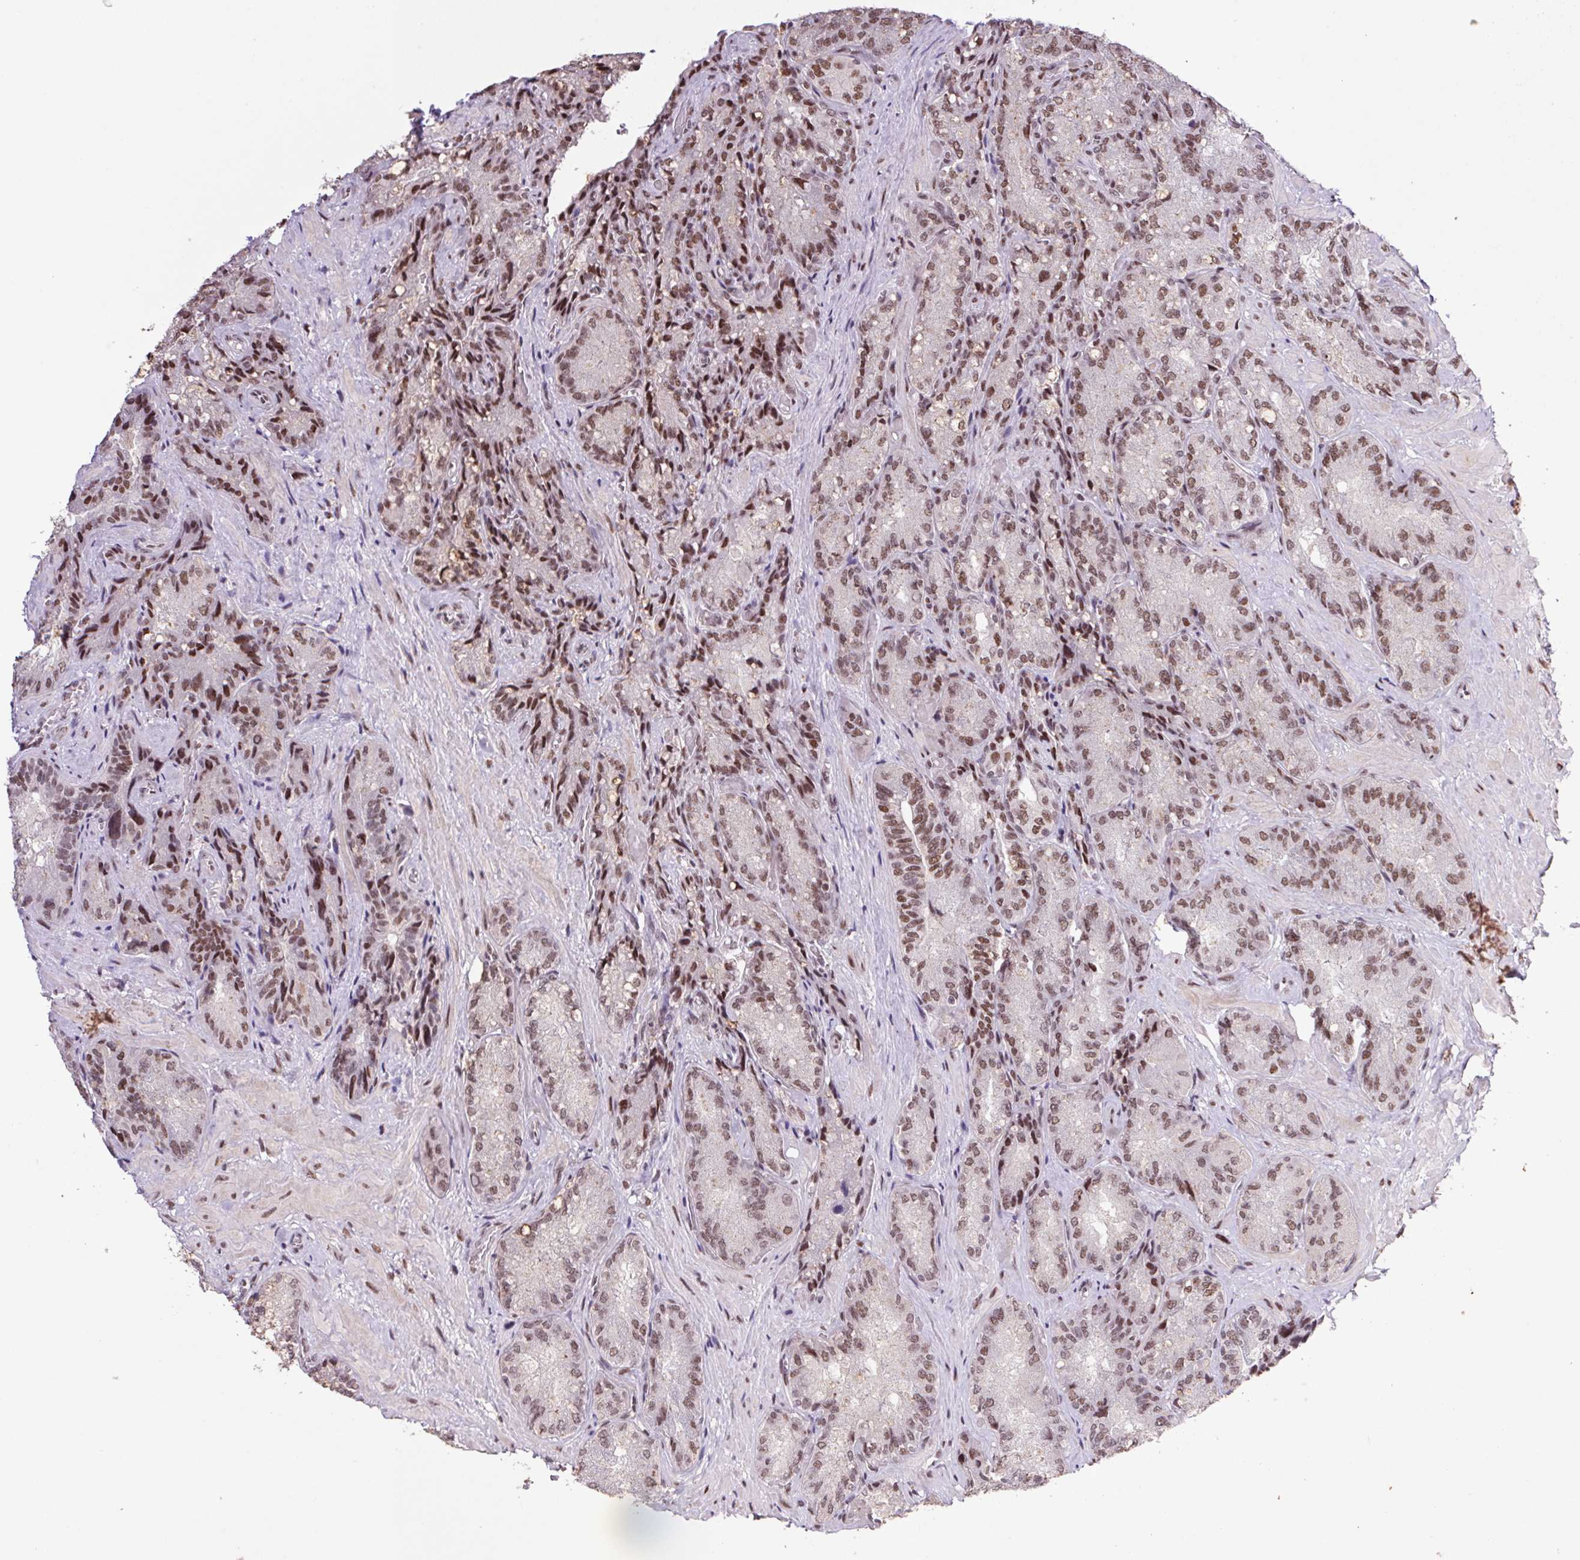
{"staining": {"intensity": "moderate", "quantity": ">75%", "location": "cytoplasmic/membranous,nuclear"}, "tissue": "seminal vesicle", "cell_type": "Glandular cells", "image_type": "normal", "snomed": [{"axis": "morphology", "description": "Normal tissue, NOS"}, {"axis": "topography", "description": "Seminal veicle"}], "caption": "Immunohistochemistry micrograph of unremarkable seminal vesicle stained for a protein (brown), which demonstrates medium levels of moderate cytoplasmic/membranous,nuclear staining in about >75% of glandular cells.", "gene": "LDLRAD4", "patient": {"sex": "male", "age": 57}}